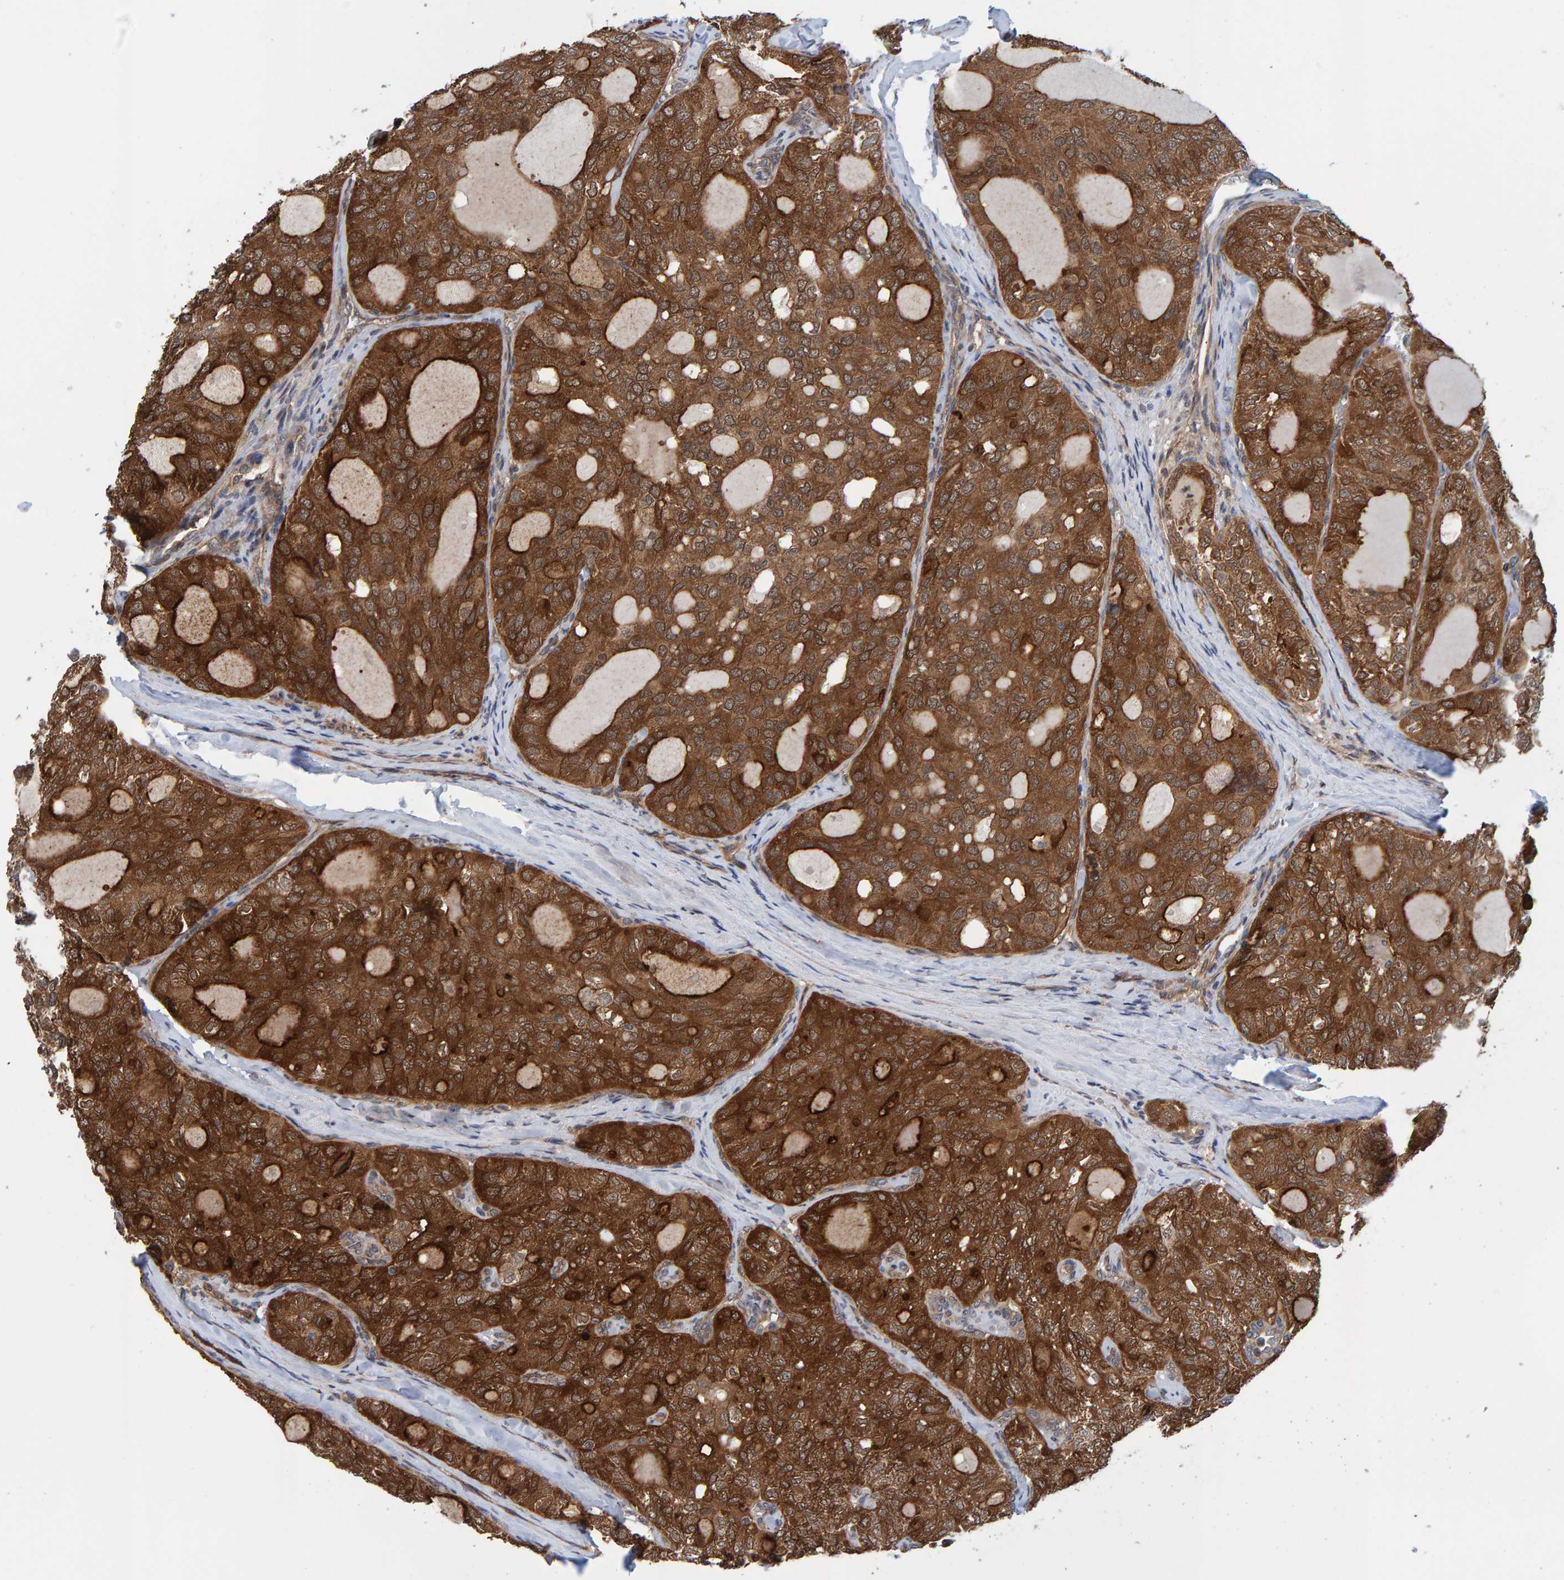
{"staining": {"intensity": "strong", "quantity": ">75%", "location": "cytoplasmic/membranous"}, "tissue": "thyroid cancer", "cell_type": "Tumor cells", "image_type": "cancer", "snomed": [{"axis": "morphology", "description": "Follicular adenoma carcinoma, NOS"}, {"axis": "topography", "description": "Thyroid gland"}], "caption": "Human thyroid cancer (follicular adenoma carcinoma) stained with a protein marker displays strong staining in tumor cells.", "gene": "SCRN2", "patient": {"sex": "male", "age": 75}}